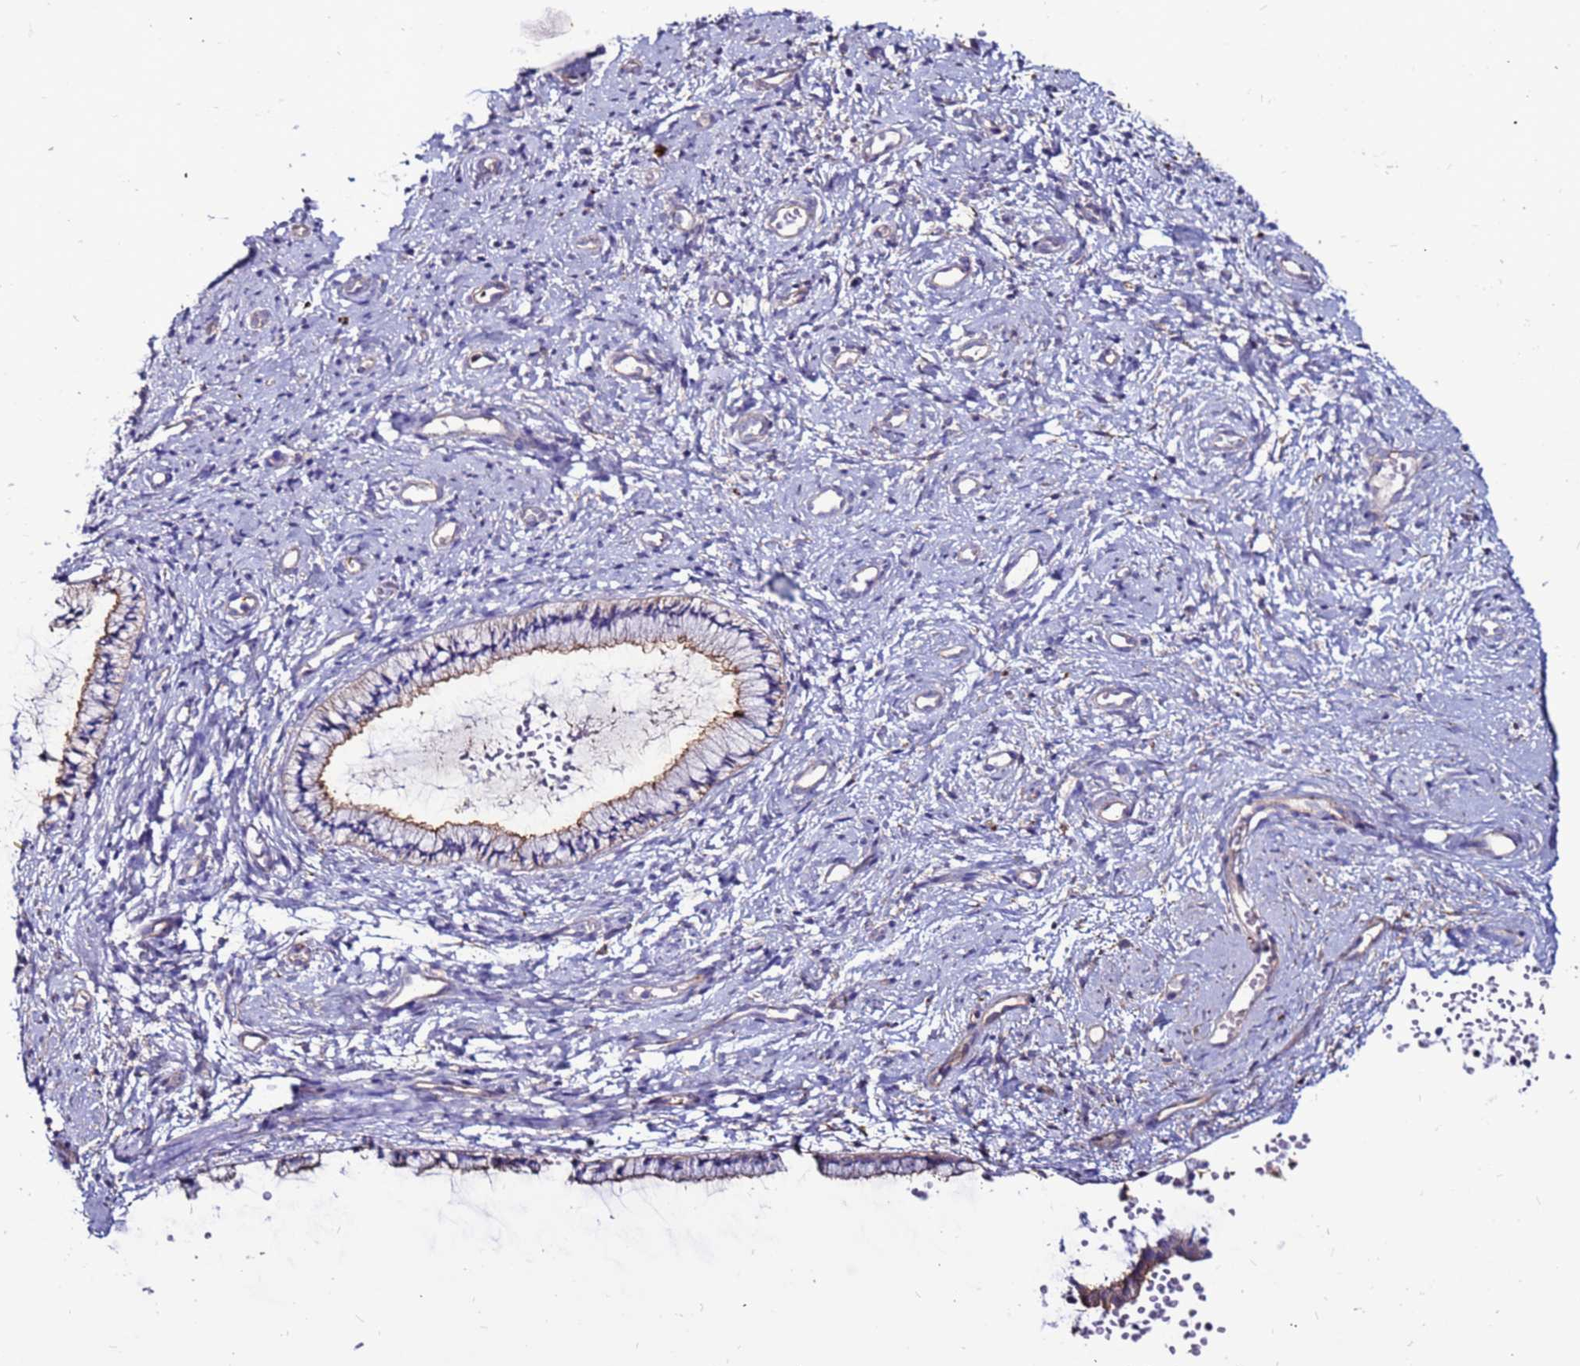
{"staining": {"intensity": "moderate", "quantity": "<25%", "location": "cytoplasmic/membranous"}, "tissue": "cervix", "cell_type": "Glandular cells", "image_type": "normal", "snomed": [{"axis": "morphology", "description": "Normal tissue, NOS"}, {"axis": "topography", "description": "Cervix"}], "caption": "High-power microscopy captured an immunohistochemistry photomicrograph of normal cervix, revealing moderate cytoplasmic/membranous staining in approximately <25% of glandular cells. (DAB = brown stain, brightfield microscopy at high magnification).", "gene": "NRN1L", "patient": {"sex": "female", "age": 57}}